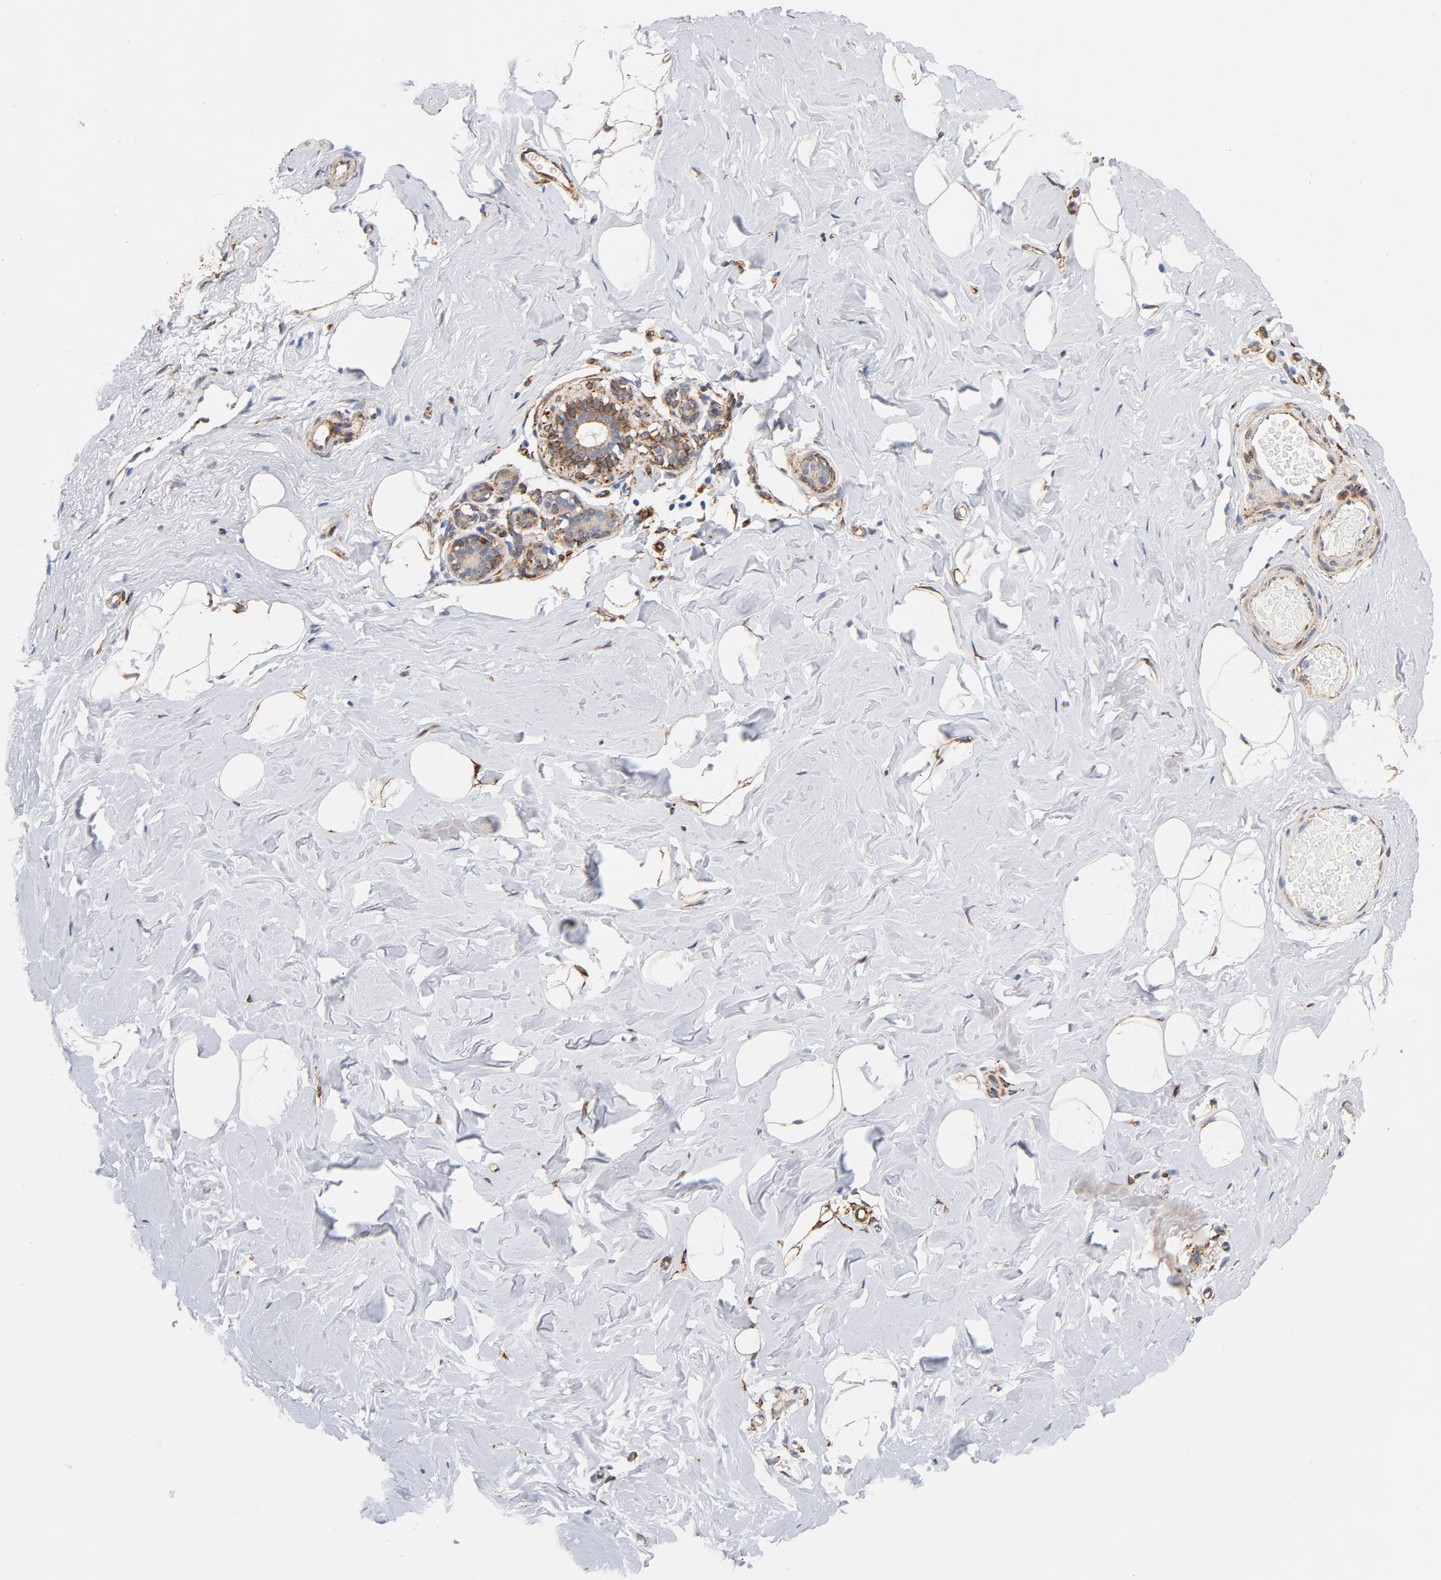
{"staining": {"intensity": "strong", "quantity": "25%-75%", "location": "cytoplasmic/membranous"}, "tissue": "breast", "cell_type": "Adipocytes", "image_type": "normal", "snomed": [{"axis": "morphology", "description": "Normal tissue, NOS"}, {"axis": "topography", "description": "Breast"}, {"axis": "topography", "description": "Soft tissue"}], "caption": "Protein expression analysis of unremarkable breast exhibits strong cytoplasmic/membranous staining in about 25%-75% of adipocytes.", "gene": "SERPINH1", "patient": {"sex": "female", "age": 75}}